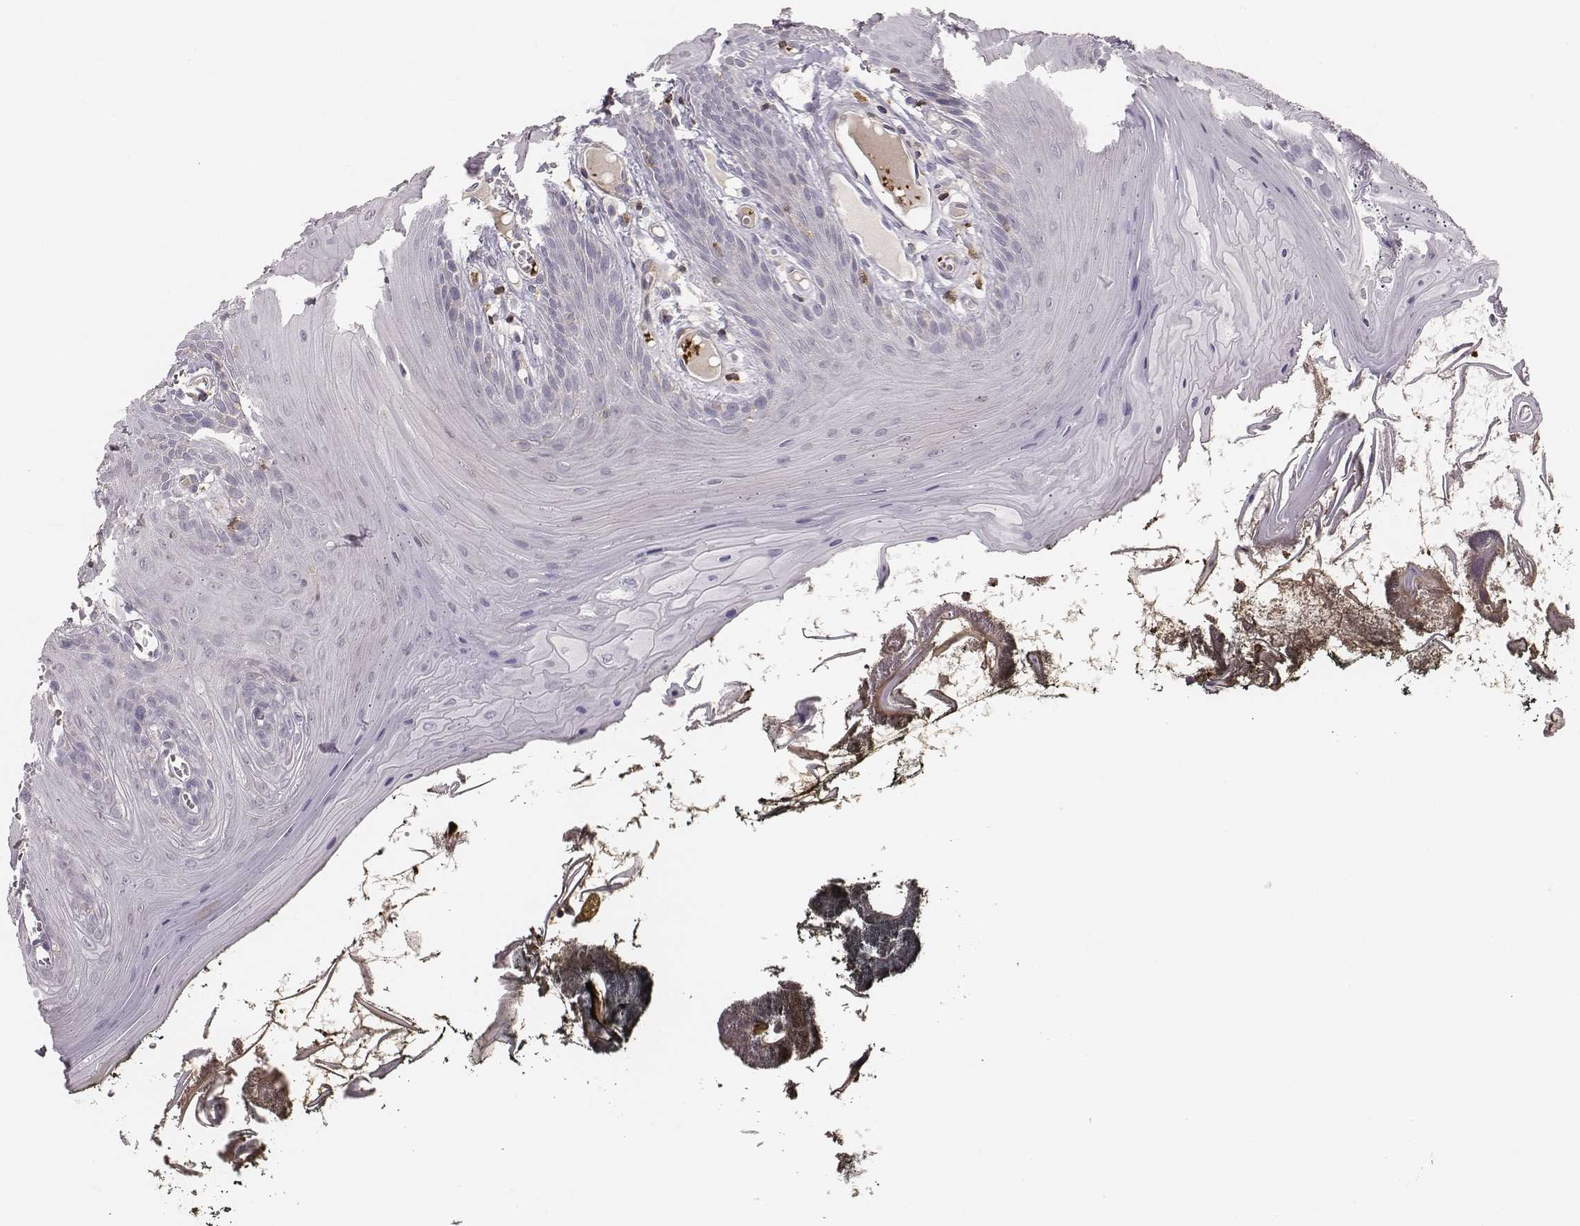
{"staining": {"intensity": "negative", "quantity": "none", "location": "none"}, "tissue": "oral mucosa", "cell_type": "Squamous epithelial cells", "image_type": "normal", "snomed": [{"axis": "morphology", "description": "Normal tissue, NOS"}, {"axis": "topography", "description": "Oral tissue"}], "caption": "The photomicrograph exhibits no staining of squamous epithelial cells in unremarkable oral mucosa. (DAB (3,3'-diaminobenzidine) immunohistochemistry (IHC) with hematoxylin counter stain).", "gene": "ZYX", "patient": {"sex": "male", "age": 9}}